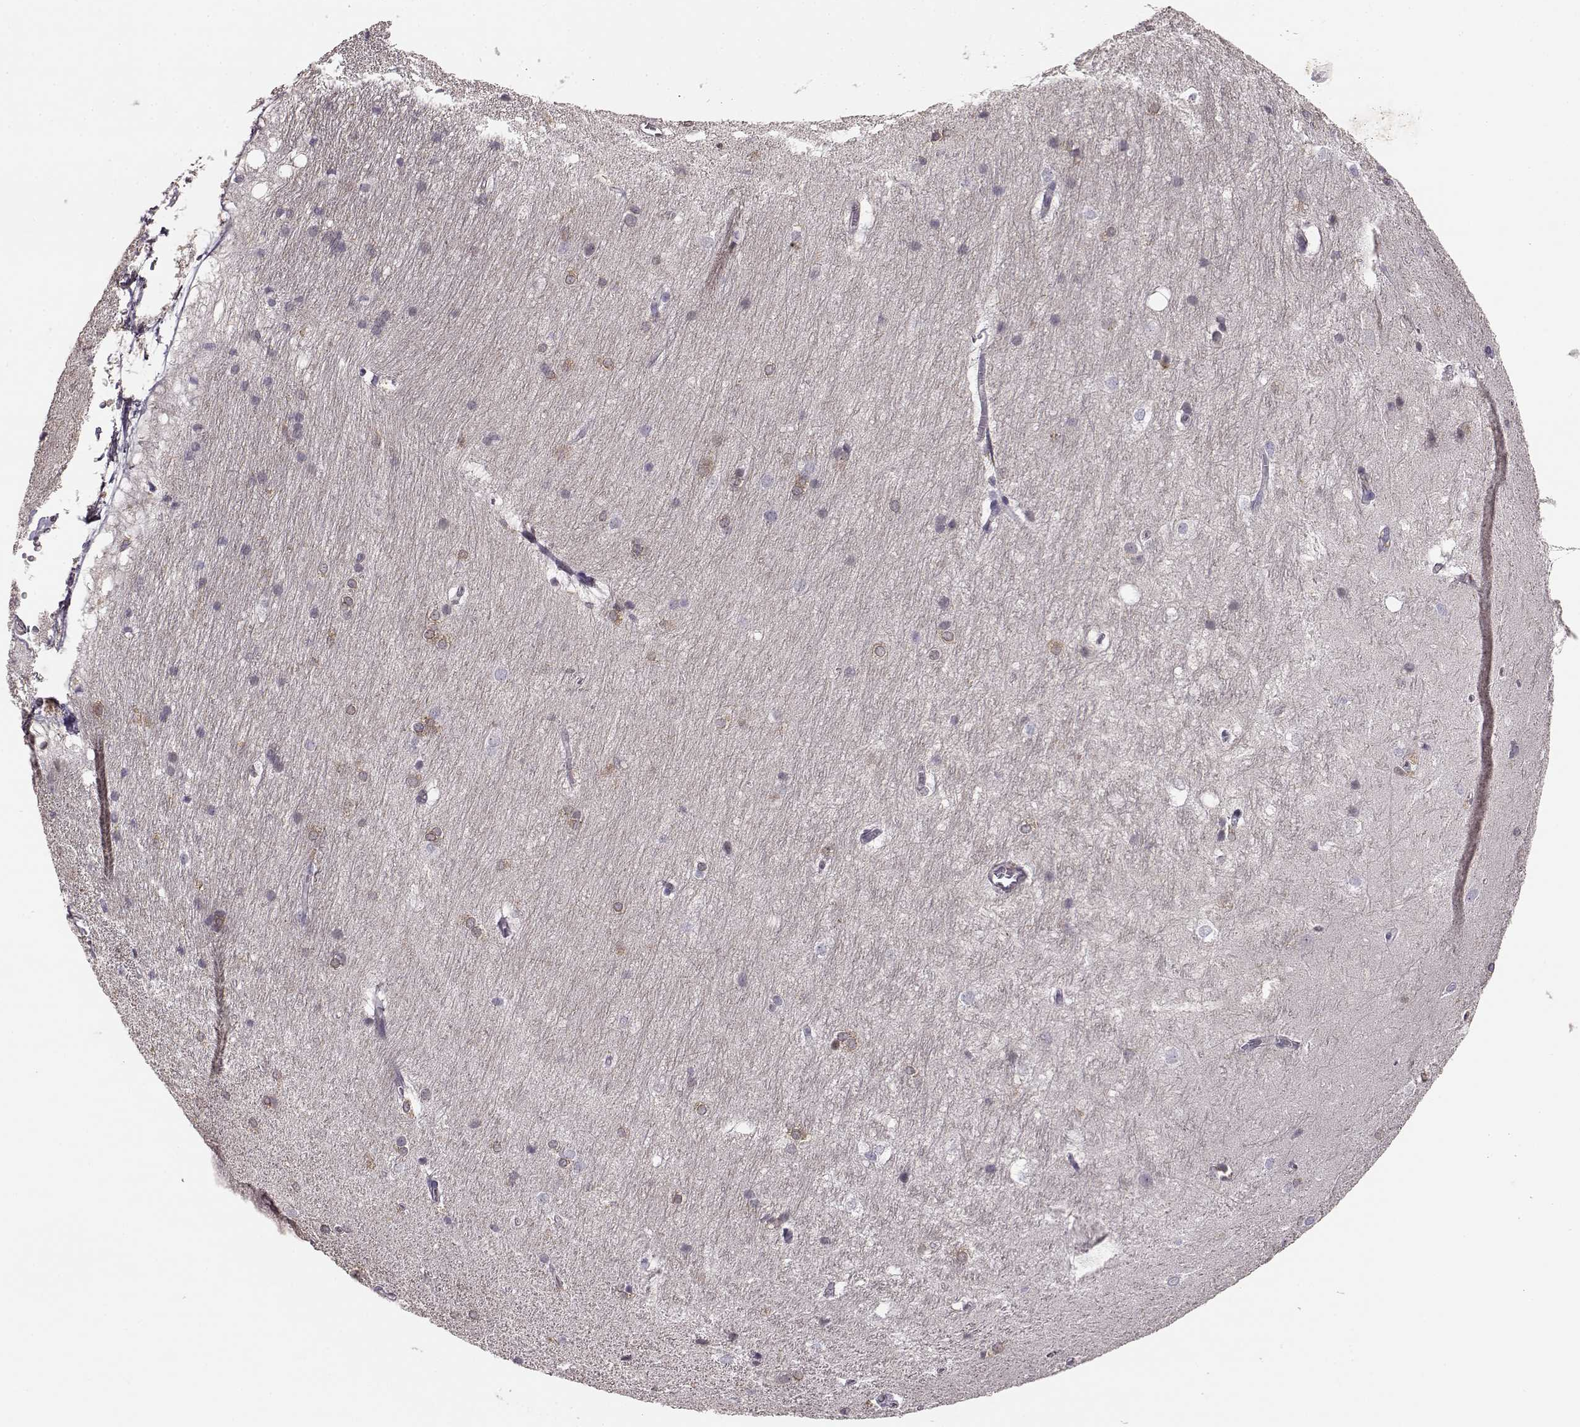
{"staining": {"intensity": "negative", "quantity": "none", "location": "none"}, "tissue": "hippocampus", "cell_type": "Glial cells", "image_type": "normal", "snomed": [{"axis": "morphology", "description": "Normal tissue, NOS"}, {"axis": "topography", "description": "Cerebral cortex"}, {"axis": "topography", "description": "Hippocampus"}], "caption": "IHC micrograph of benign human hippocampus stained for a protein (brown), which reveals no positivity in glial cells.", "gene": "GPR50", "patient": {"sex": "female", "age": 19}}